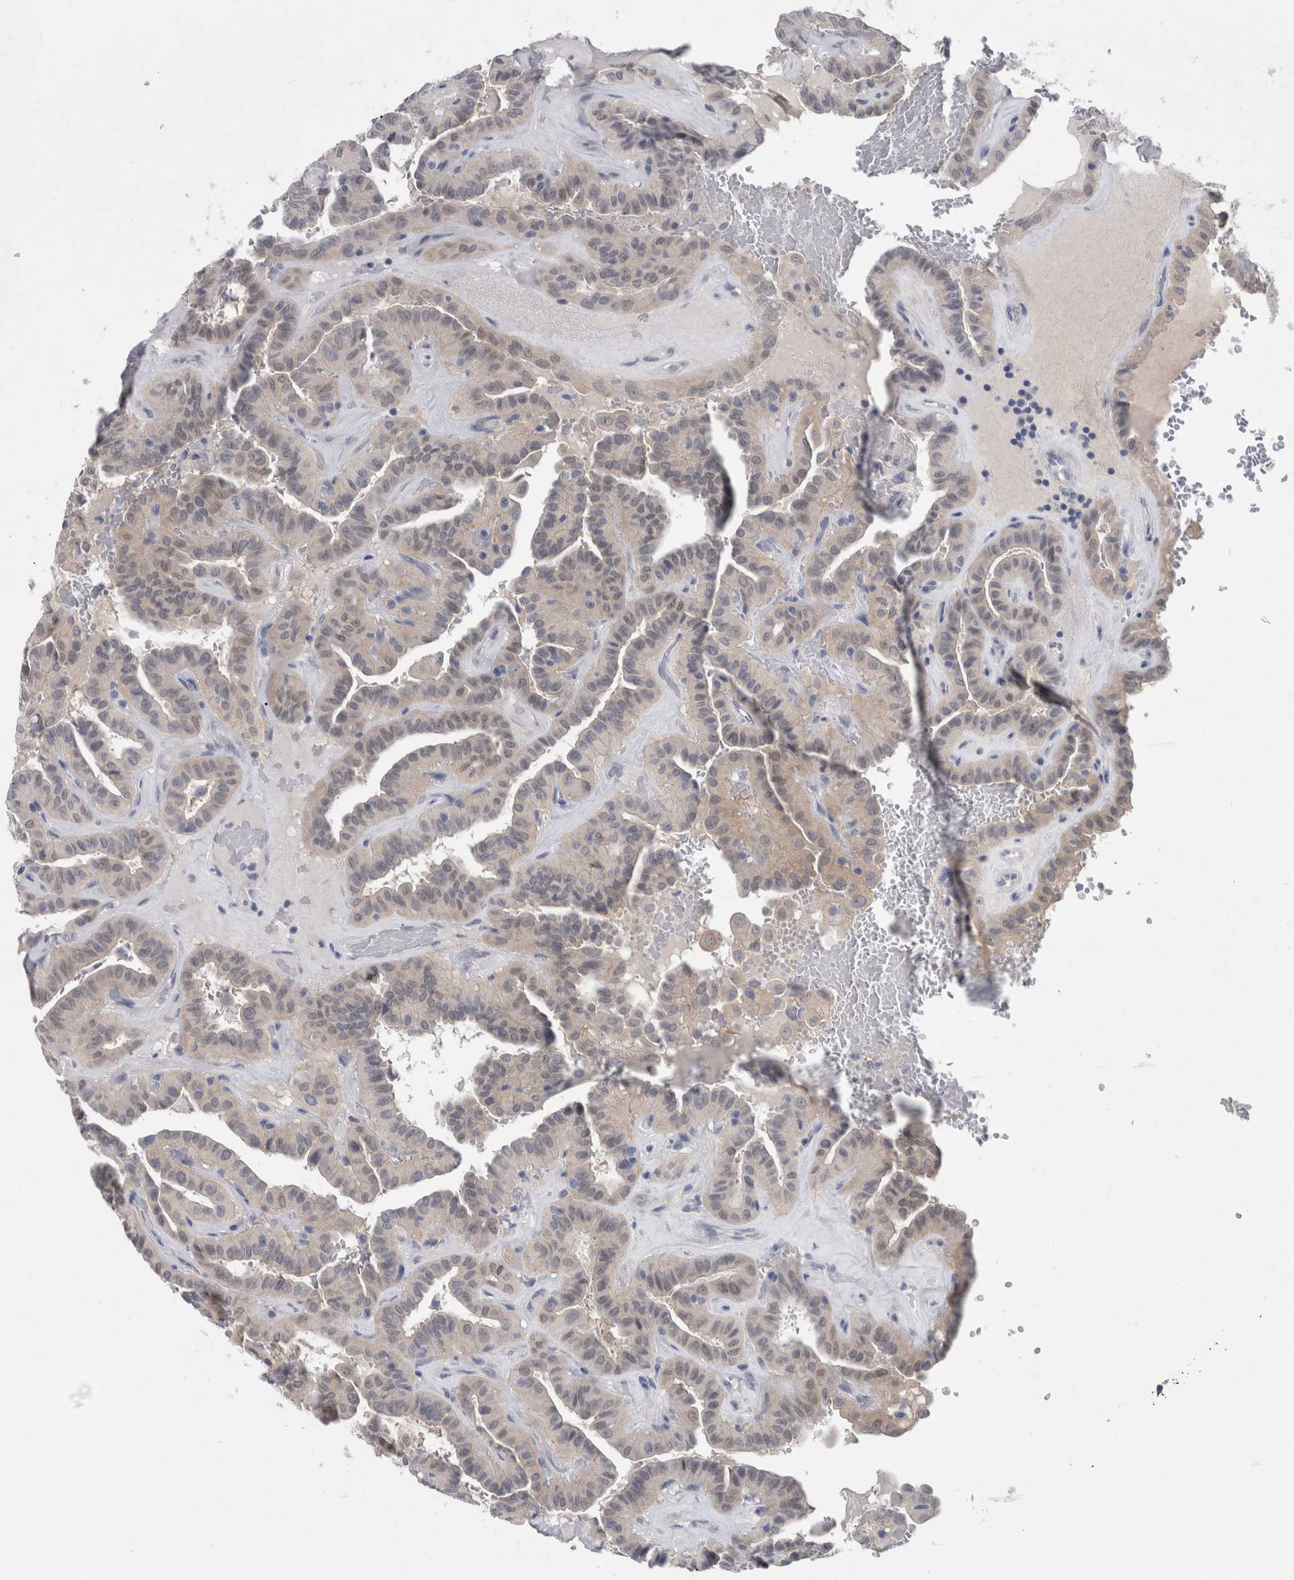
{"staining": {"intensity": "negative", "quantity": "none", "location": "none"}, "tissue": "thyroid cancer", "cell_type": "Tumor cells", "image_type": "cancer", "snomed": [{"axis": "morphology", "description": "Papillary adenocarcinoma, NOS"}, {"axis": "topography", "description": "Thyroid gland"}], "caption": "Tumor cells show no significant protein expression in thyroid cancer.", "gene": "FAM83H", "patient": {"sex": "male", "age": 77}}